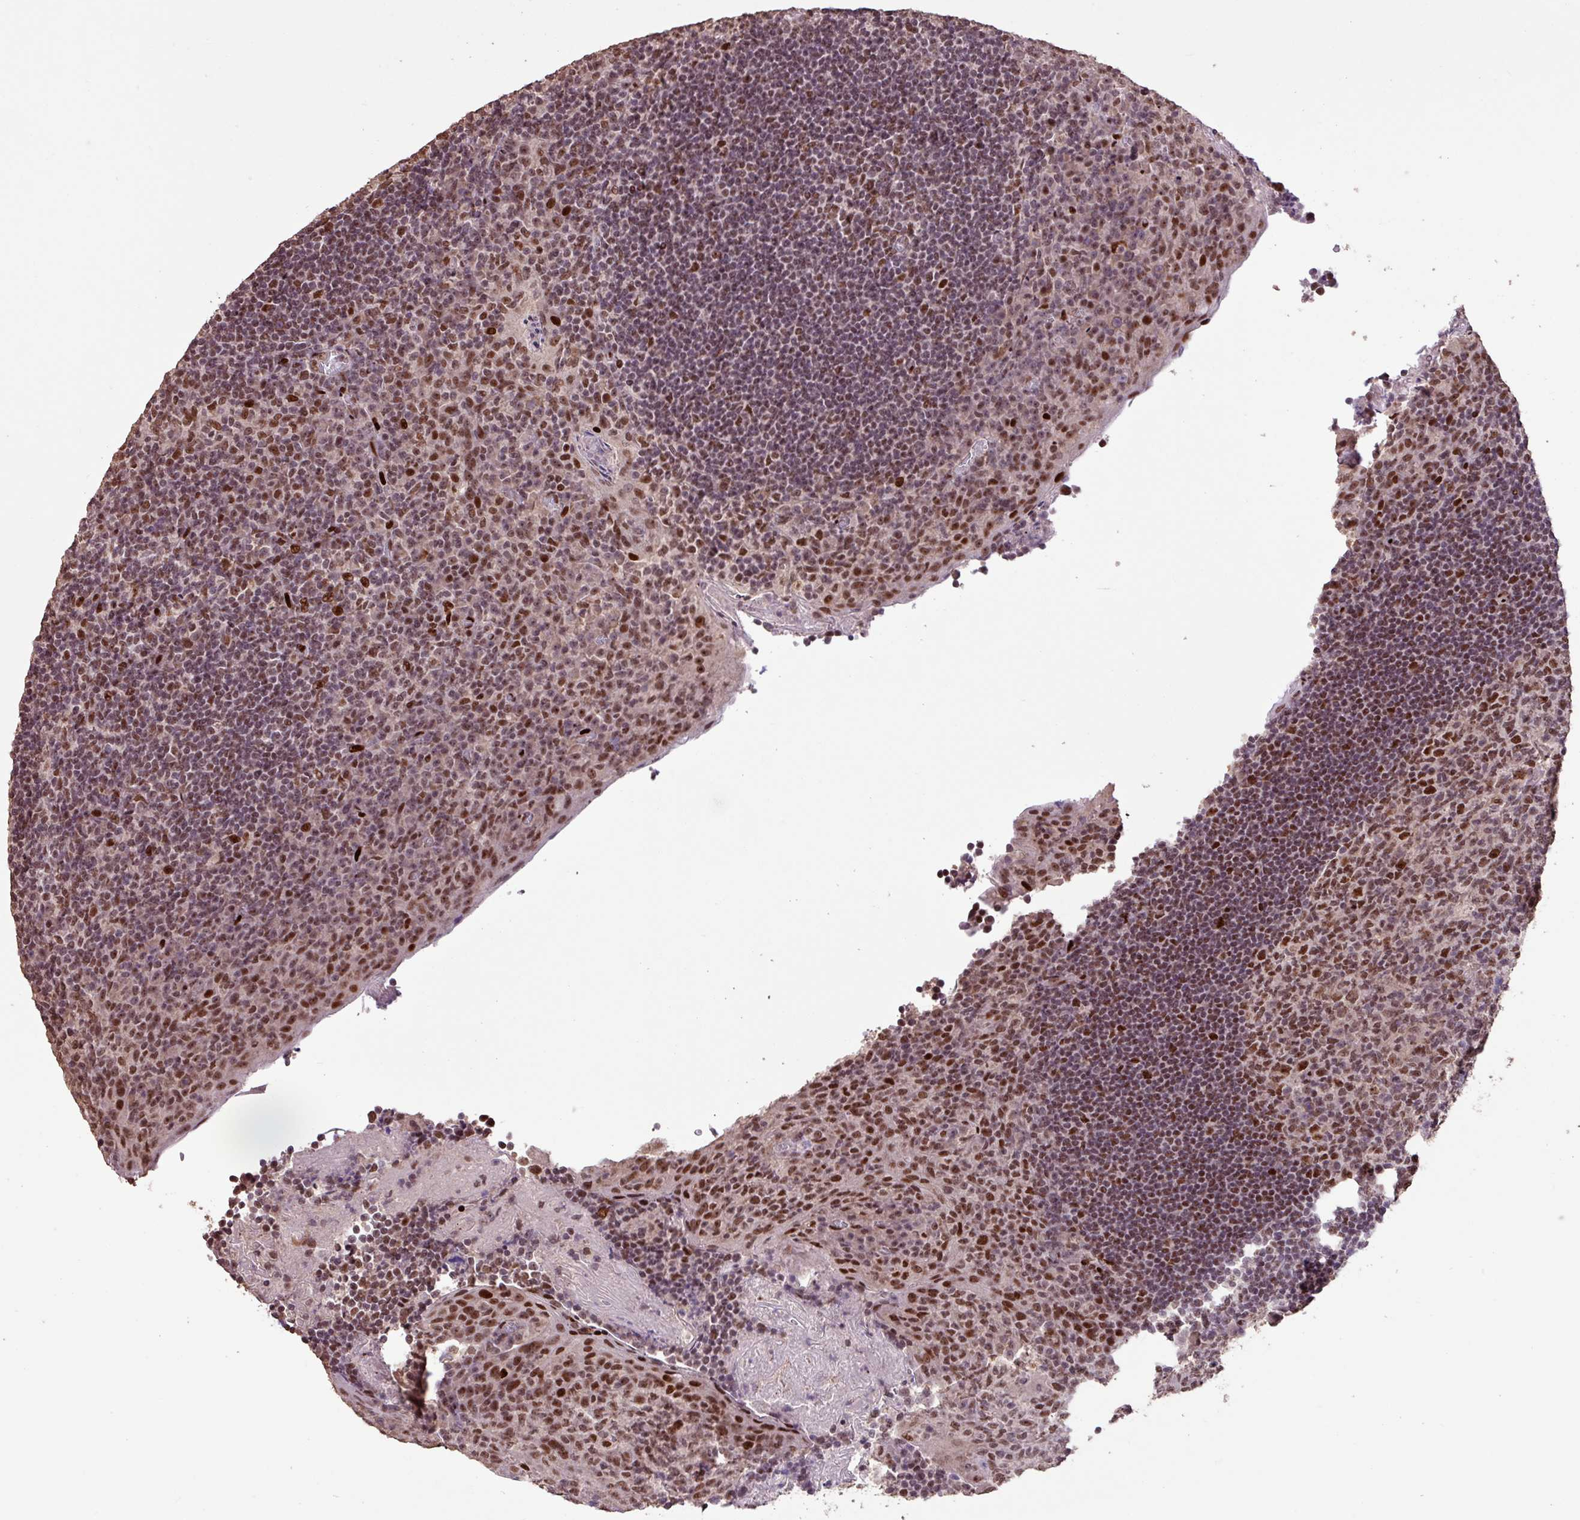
{"staining": {"intensity": "moderate", "quantity": ">75%", "location": "nuclear"}, "tissue": "tonsil", "cell_type": "Germinal center cells", "image_type": "normal", "snomed": [{"axis": "morphology", "description": "Normal tissue, NOS"}, {"axis": "topography", "description": "Tonsil"}], "caption": "Immunohistochemical staining of normal human tonsil shows moderate nuclear protein positivity in about >75% of germinal center cells.", "gene": "ZNF709", "patient": {"sex": "male", "age": 17}}